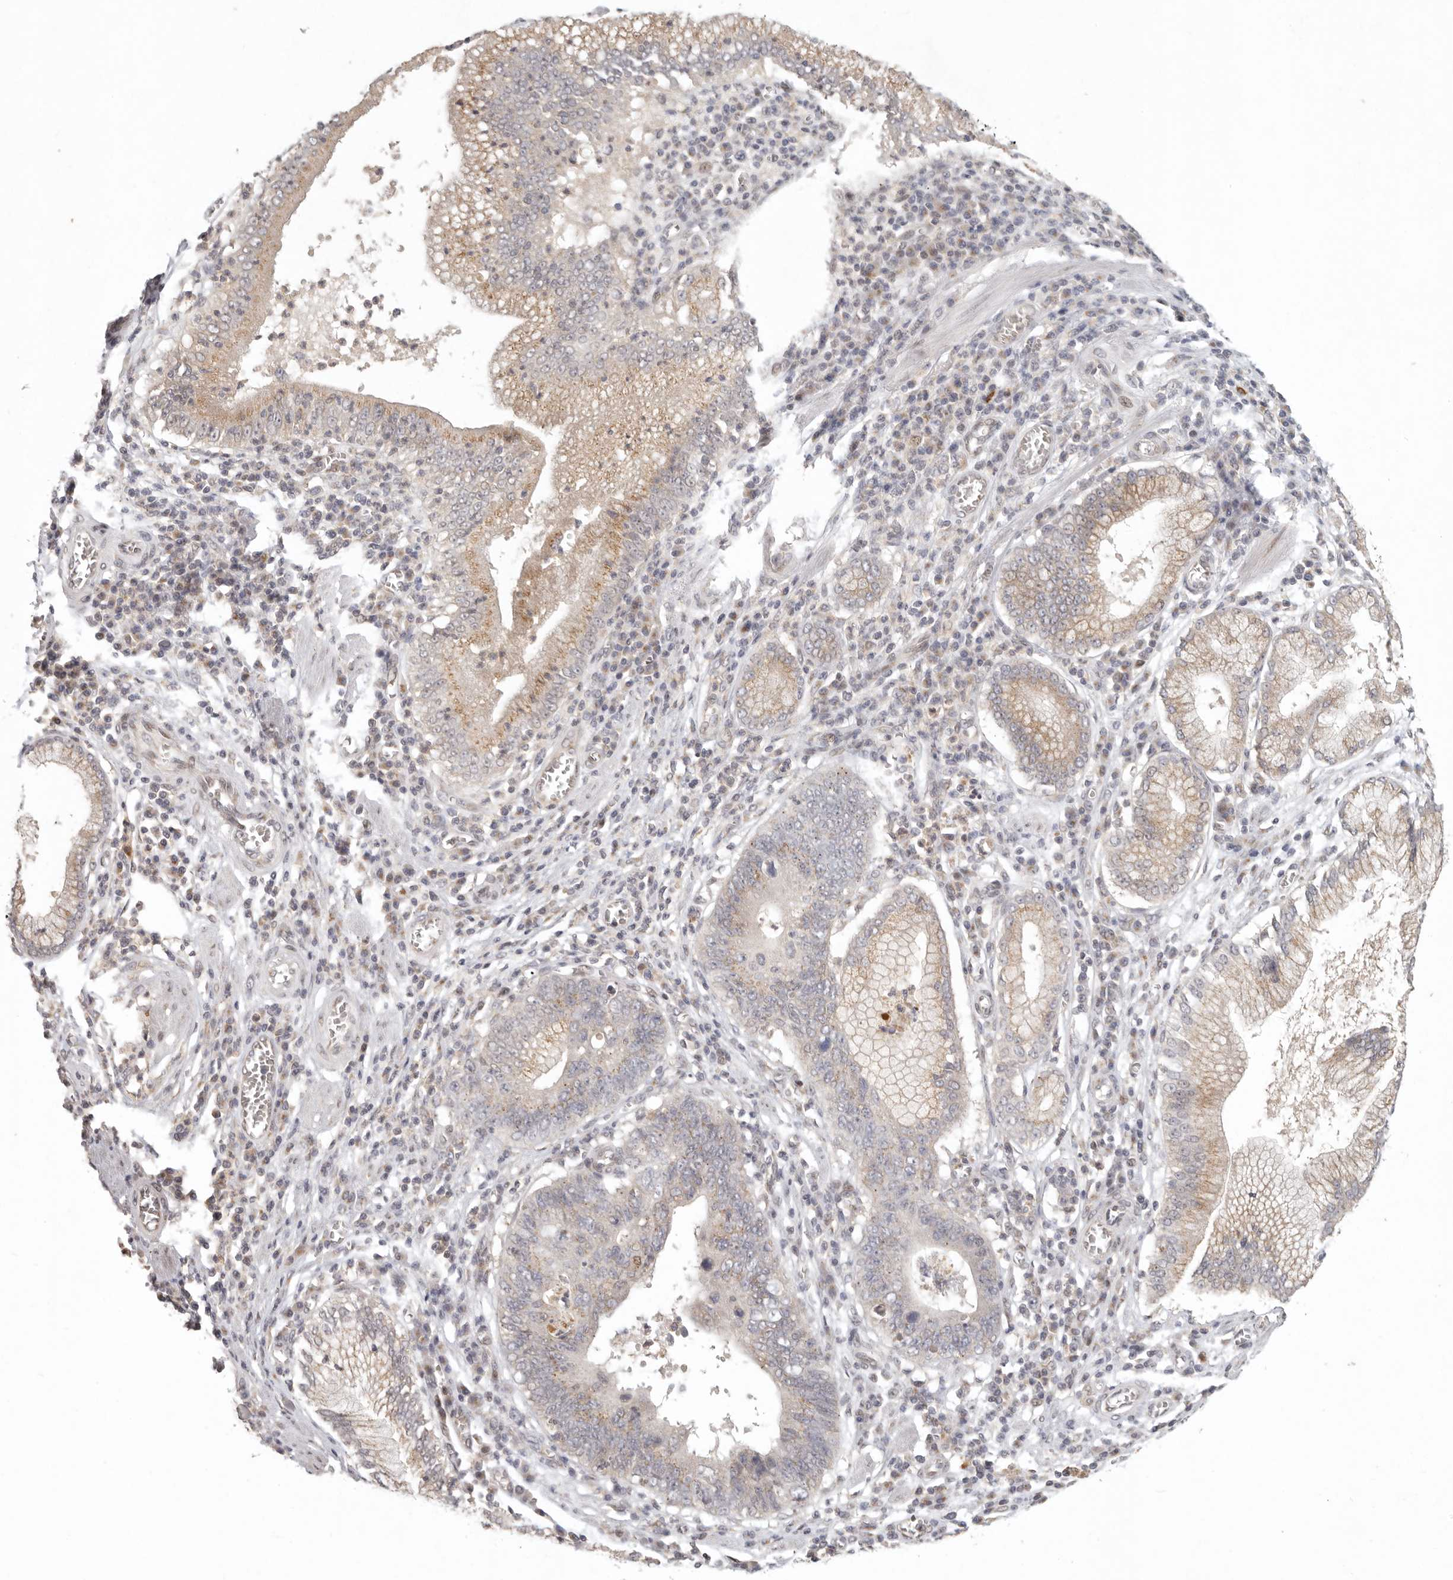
{"staining": {"intensity": "weak", "quantity": ">75%", "location": "cytoplasmic/membranous"}, "tissue": "stomach cancer", "cell_type": "Tumor cells", "image_type": "cancer", "snomed": [{"axis": "morphology", "description": "Adenocarcinoma, NOS"}, {"axis": "topography", "description": "Stomach"}], "caption": "Adenocarcinoma (stomach) stained with DAB (3,3'-diaminobenzidine) immunohistochemistry shows low levels of weak cytoplasmic/membranous staining in approximately >75% of tumor cells.", "gene": "LRRC75A", "patient": {"sex": "male", "age": 59}}